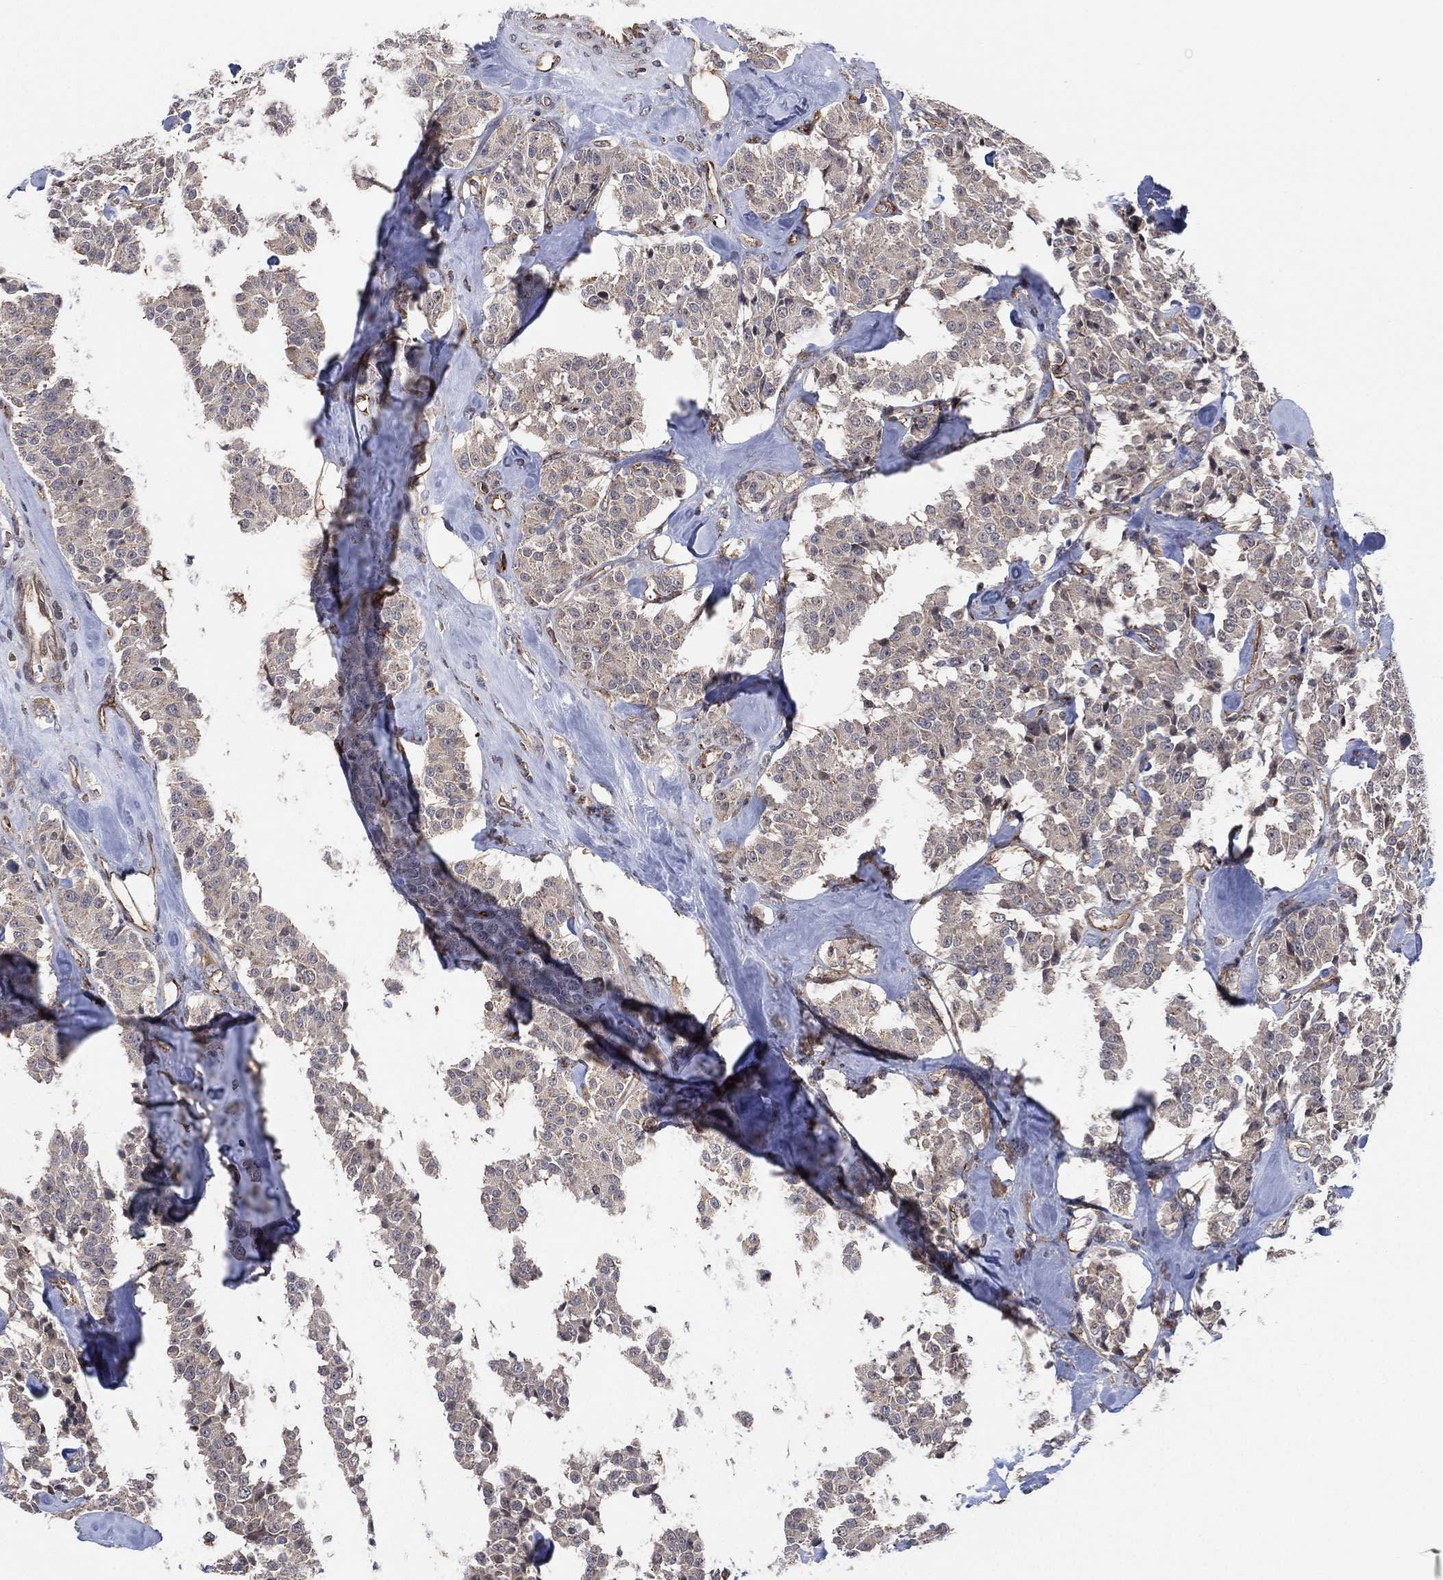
{"staining": {"intensity": "negative", "quantity": "none", "location": "none"}, "tissue": "carcinoid", "cell_type": "Tumor cells", "image_type": "cancer", "snomed": [{"axis": "morphology", "description": "Carcinoid, malignant, NOS"}, {"axis": "topography", "description": "Pancreas"}], "caption": "An immunohistochemistry micrograph of carcinoid (malignant) is shown. There is no staining in tumor cells of carcinoid (malignant).", "gene": "TMCO1", "patient": {"sex": "male", "age": 41}}